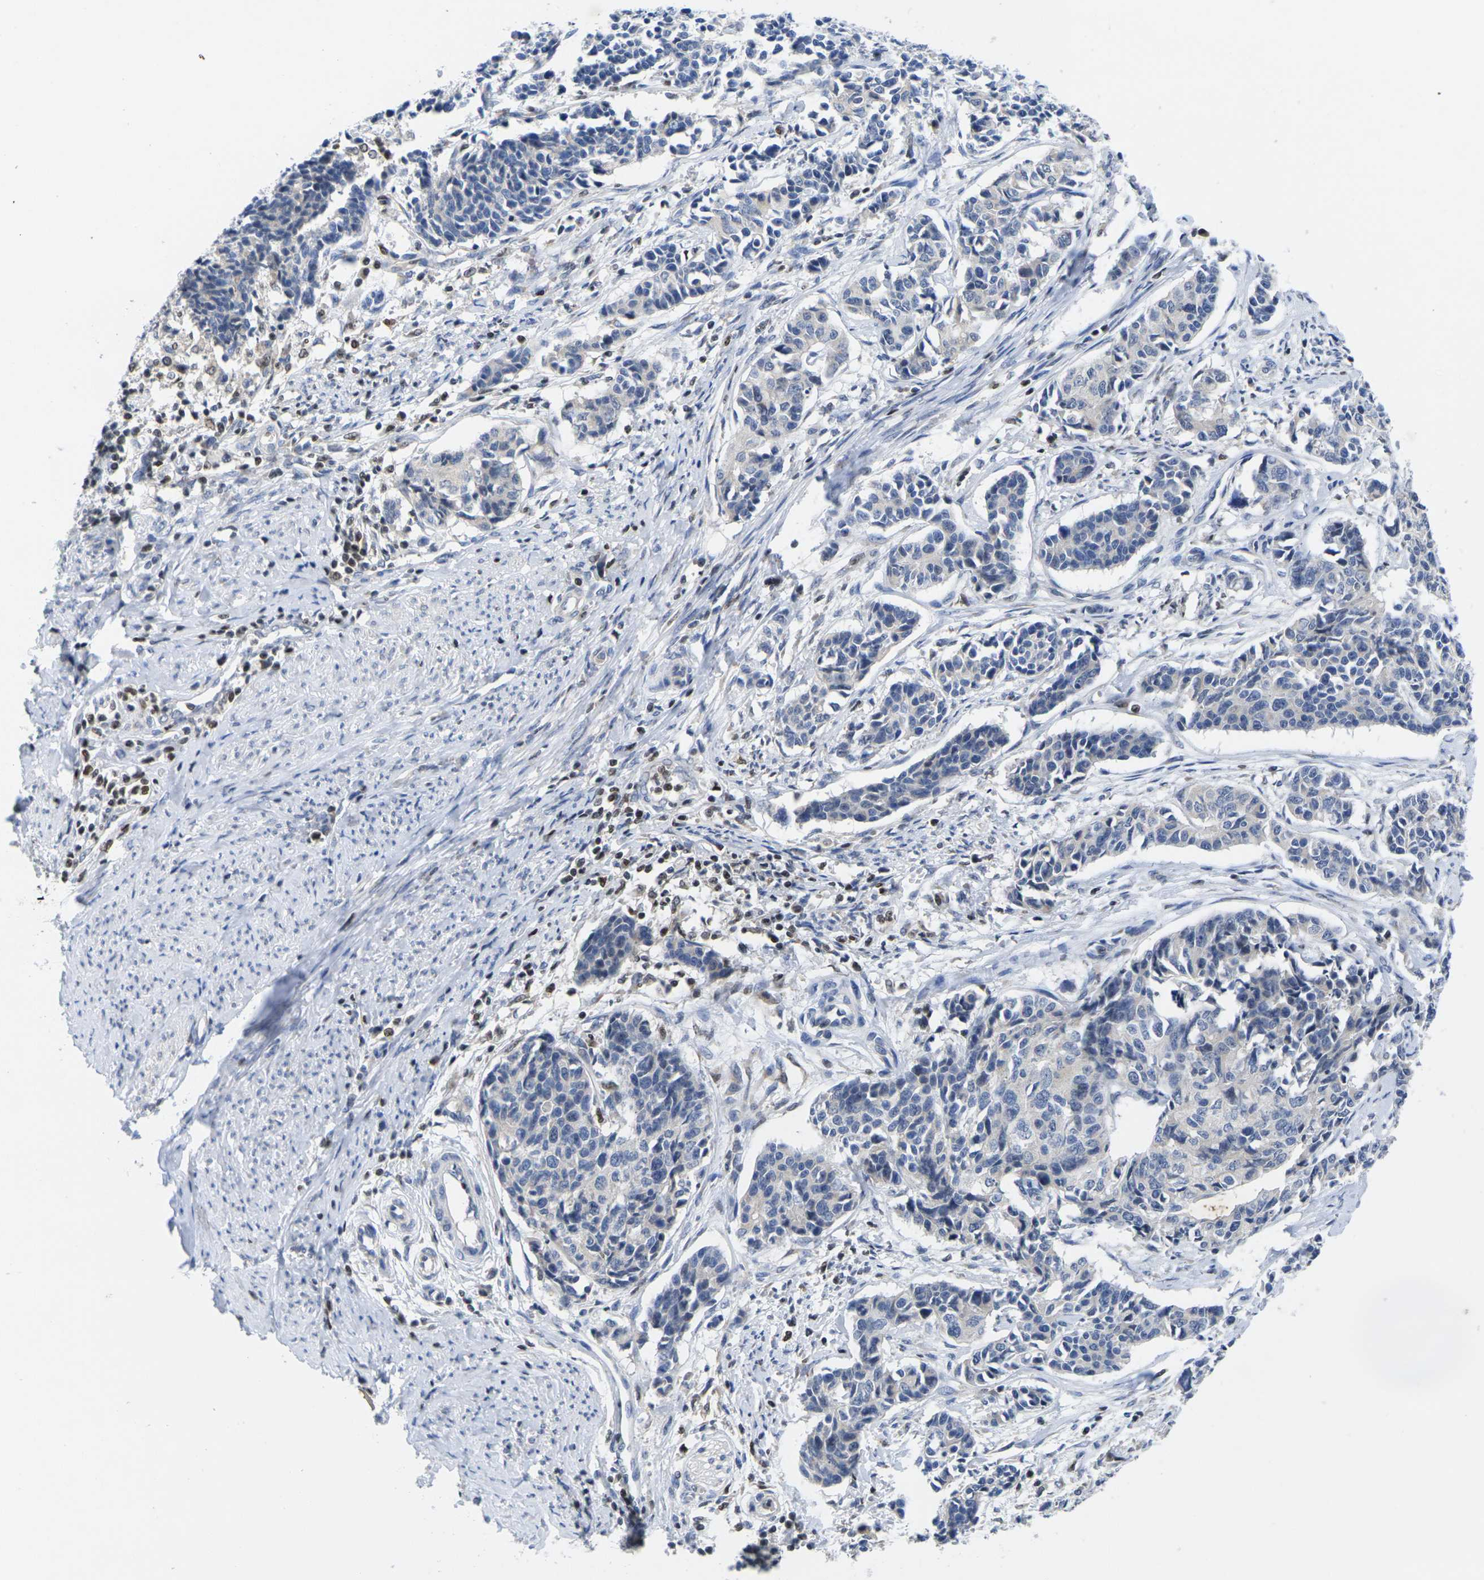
{"staining": {"intensity": "negative", "quantity": "none", "location": "none"}, "tissue": "cervical cancer", "cell_type": "Tumor cells", "image_type": "cancer", "snomed": [{"axis": "morphology", "description": "Normal tissue, NOS"}, {"axis": "morphology", "description": "Squamous cell carcinoma, NOS"}, {"axis": "topography", "description": "Cervix"}], "caption": "The image exhibits no staining of tumor cells in cervical squamous cell carcinoma.", "gene": "IKZF1", "patient": {"sex": "female", "age": 35}}